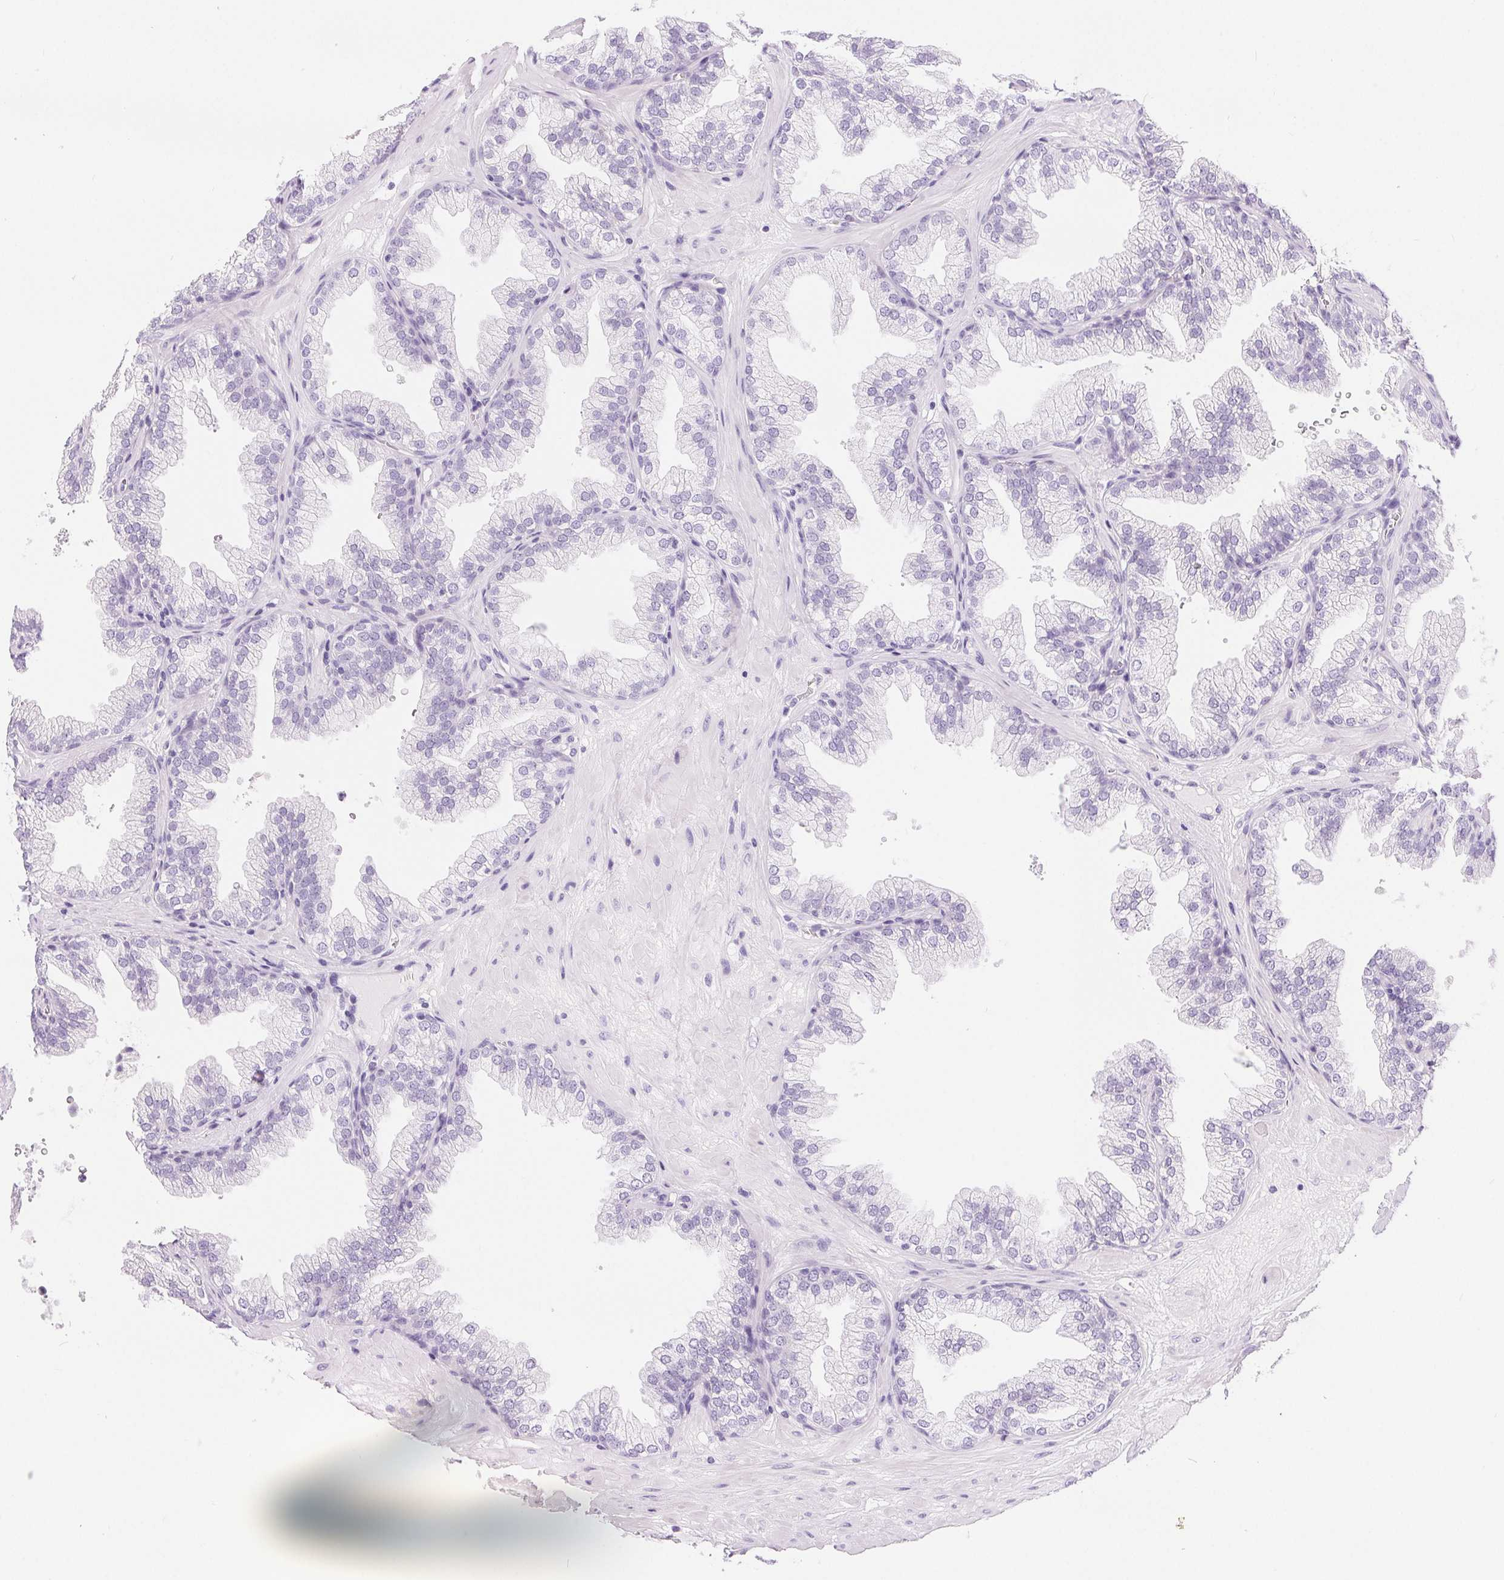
{"staining": {"intensity": "negative", "quantity": "none", "location": "none"}, "tissue": "prostate", "cell_type": "Glandular cells", "image_type": "normal", "snomed": [{"axis": "morphology", "description": "Normal tissue, NOS"}, {"axis": "topography", "description": "Prostate"}], "caption": "The IHC photomicrograph has no significant positivity in glandular cells of prostate. (DAB (3,3'-diaminobenzidine) IHC with hematoxylin counter stain).", "gene": "XDH", "patient": {"sex": "male", "age": 37}}